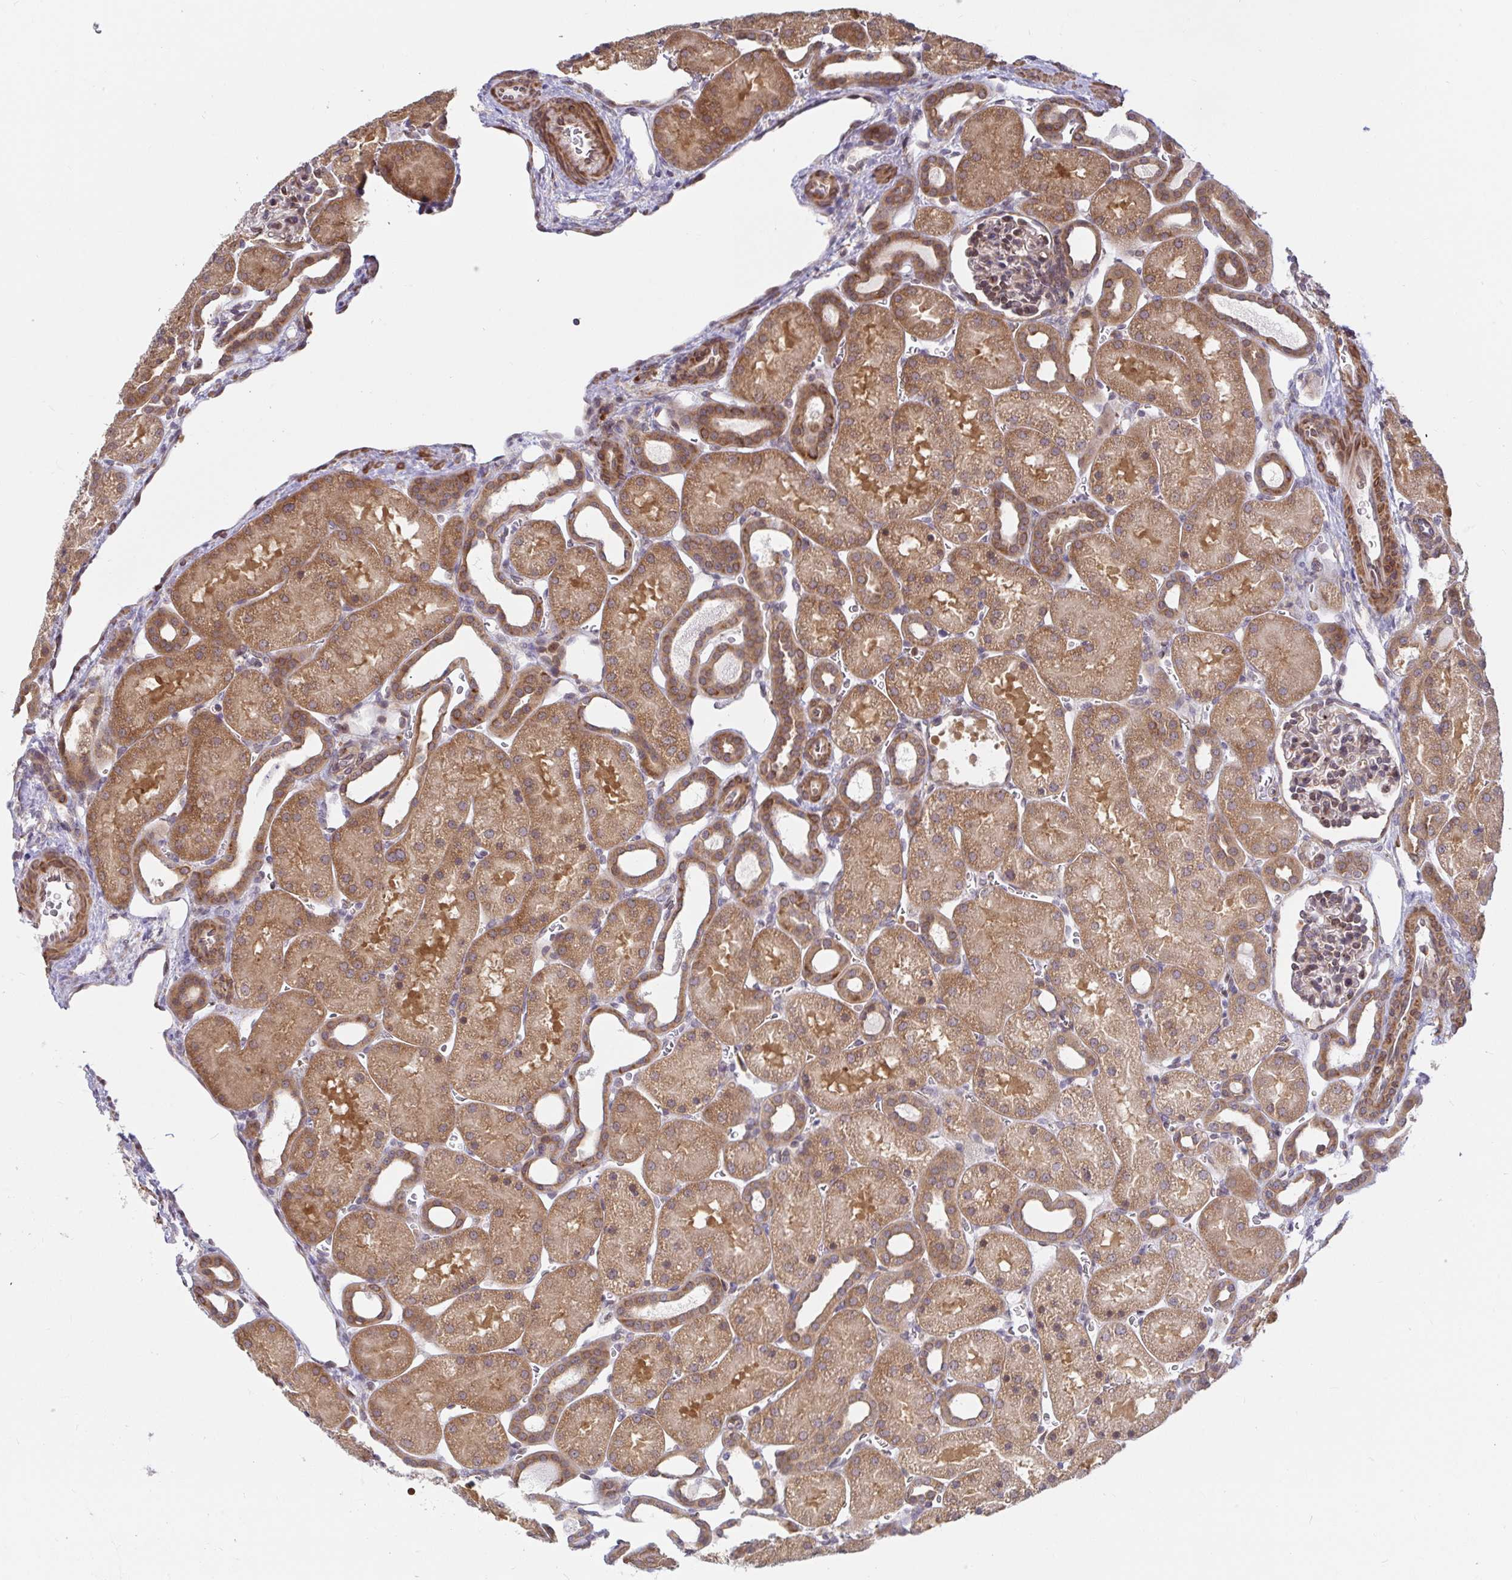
{"staining": {"intensity": "weak", "quantity": "25%-75%", "location": "cytoplasmic/membranous"}, "tissue": "kidney", "cell_type": "Cells in glomeruli", "image_type": "normal", "snomed": [{"axis": "morphology", "description": "Normal tissue, NOS"}, {"axis": "topography", "description": "Kidney"}], "caption": "Human kidney stained with a brown dye exhibits weak cytoplasmic/membranous positive expression in about 25%-75% of cells in glomeruli.", "gene": "LARP1", "patient": {"sex": "male", "age": 2}}